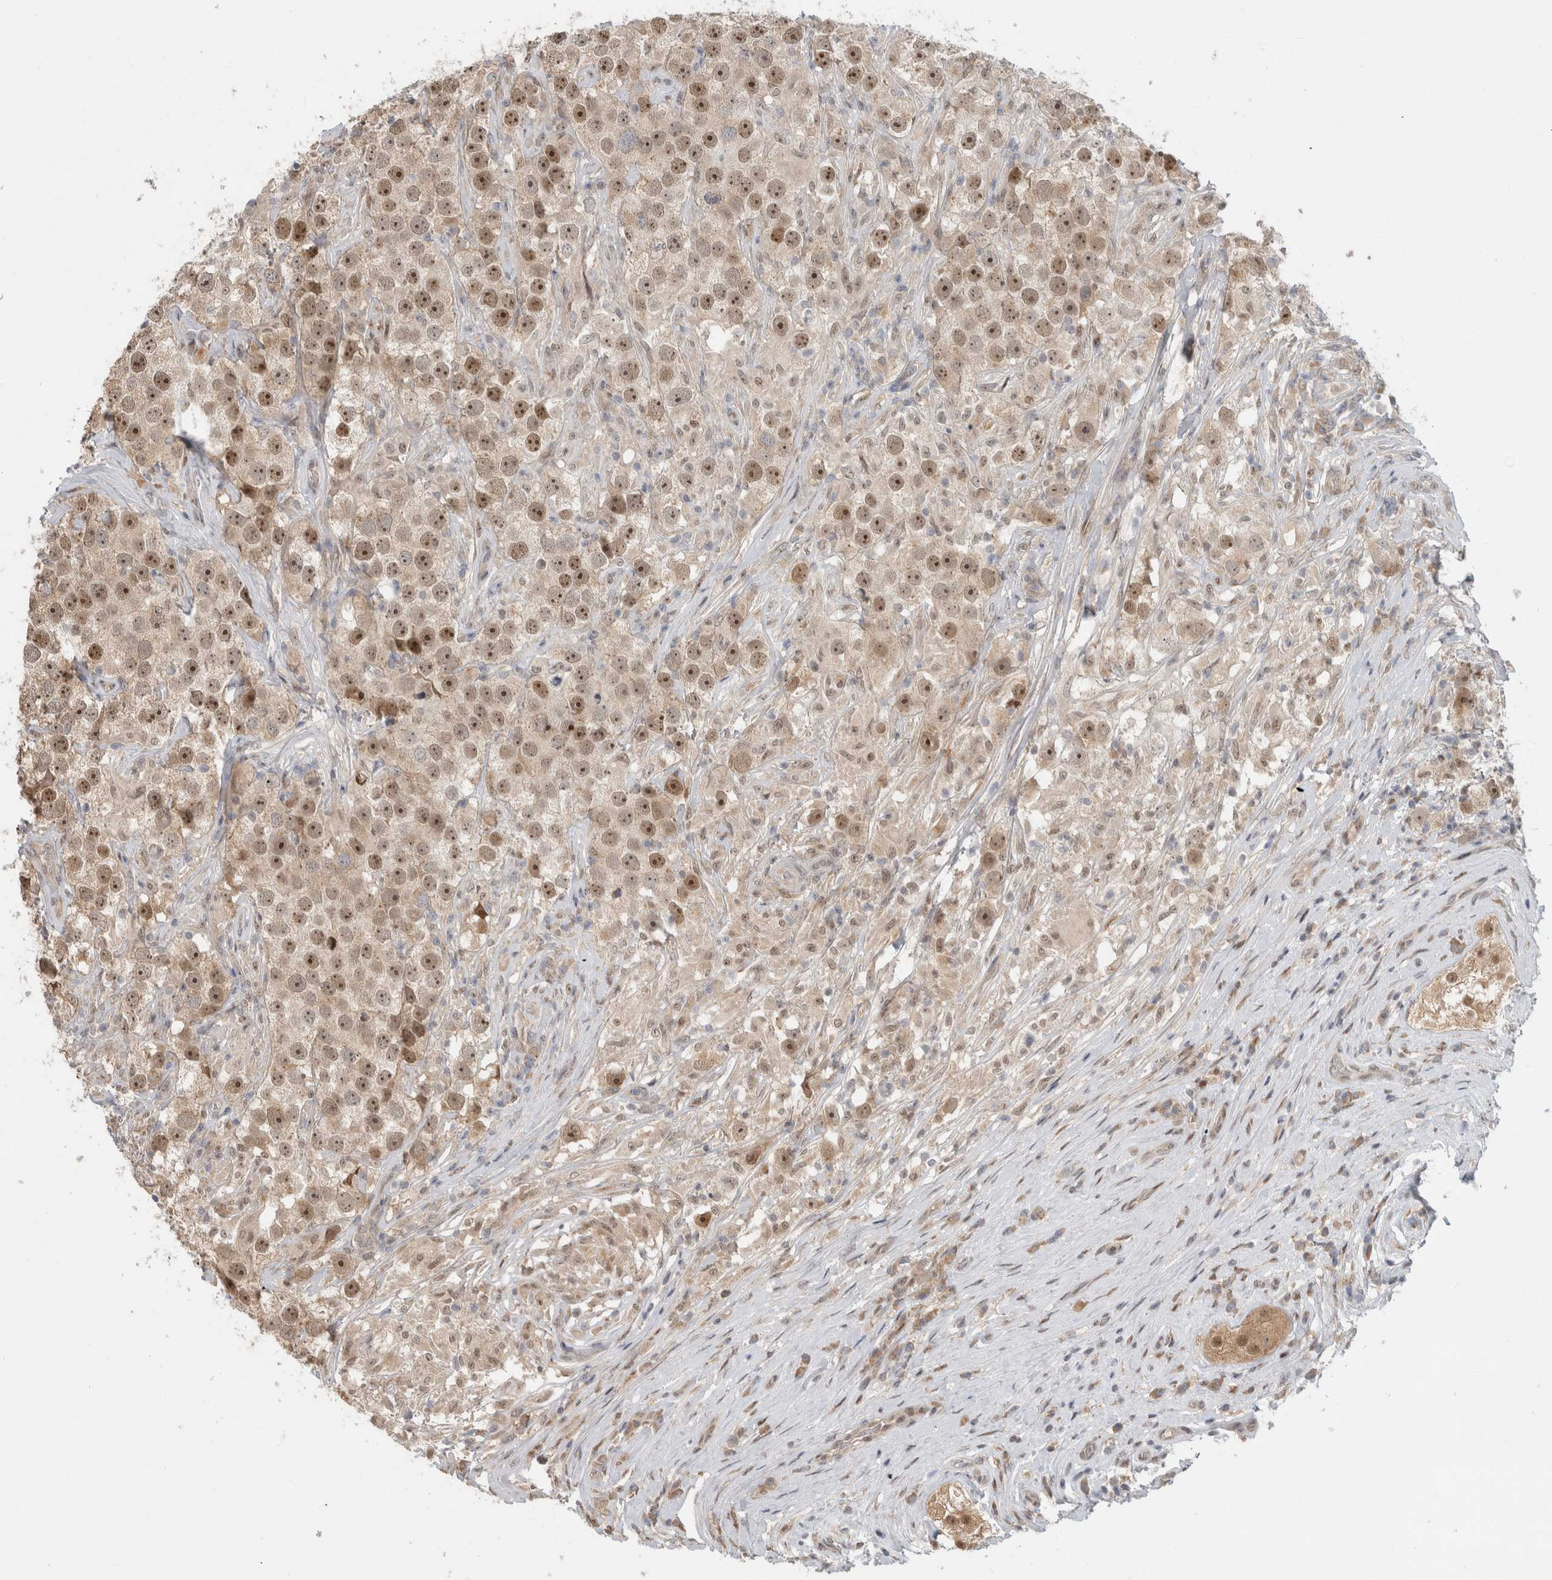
{"staining": {"intensity": "moderate", "quantity": ">75%", "location": "nuclear"}, "tissue": "testis cancer", "cell_type": "Tumor cells", "image_type": "cancer", "snomed": [{"axis": "morphology", "description": "Seminoma, NOS"}, {"axis": "topography", "description": "Testis"}], "caption": "This histopathology image exhibits IHC staining of human seminoma (testis), with medium moderate nuclear positivity in about >75% of tumor cells.", "gene": "NAB2", "patient": {"sex": "male", "age": 49}}